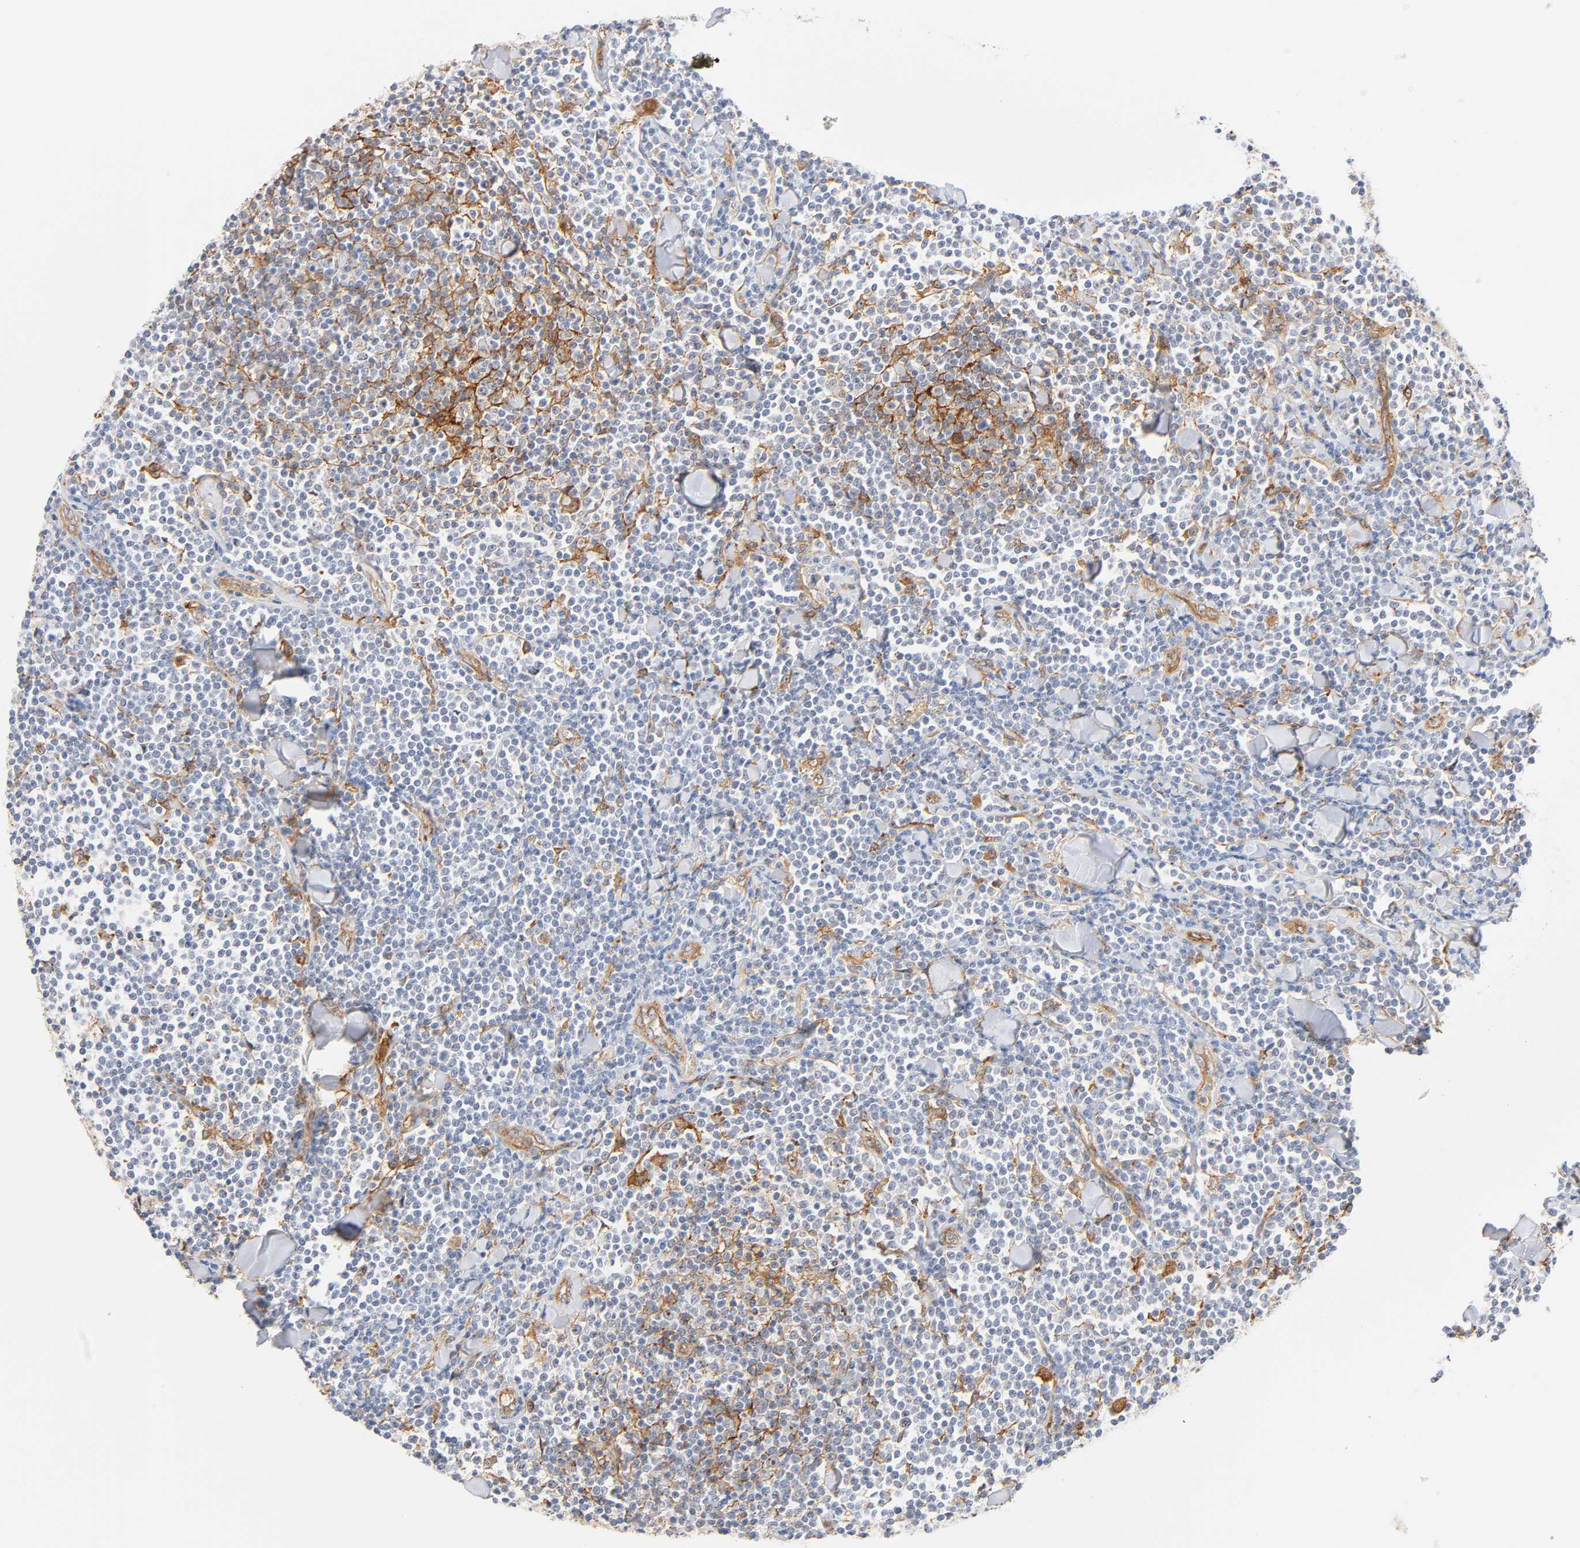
{"staining": {"intensity": "strong", "quantity": "25%-75%", "location": "cytoplasmic/membranous"}, "tissue": "lymphoma", "cell_type": "Tumor cells", "image_type": "cancer", "snomed": [{"axis": "morphology", "description": "Malignant lymphoma, non-Hodgkin's type, Low grade"}, {"axis": "topography", "description": "Soft tissue"}], "caption": "A high amount of strong cytoplasmic/membranous expression is present in about 25%-75% of tumor cells in low-grade malignant lymphoma, non-Hodgkin's type tissue.", "gene": "PLD1", "patient": {"sex": "male", "age": 92}}